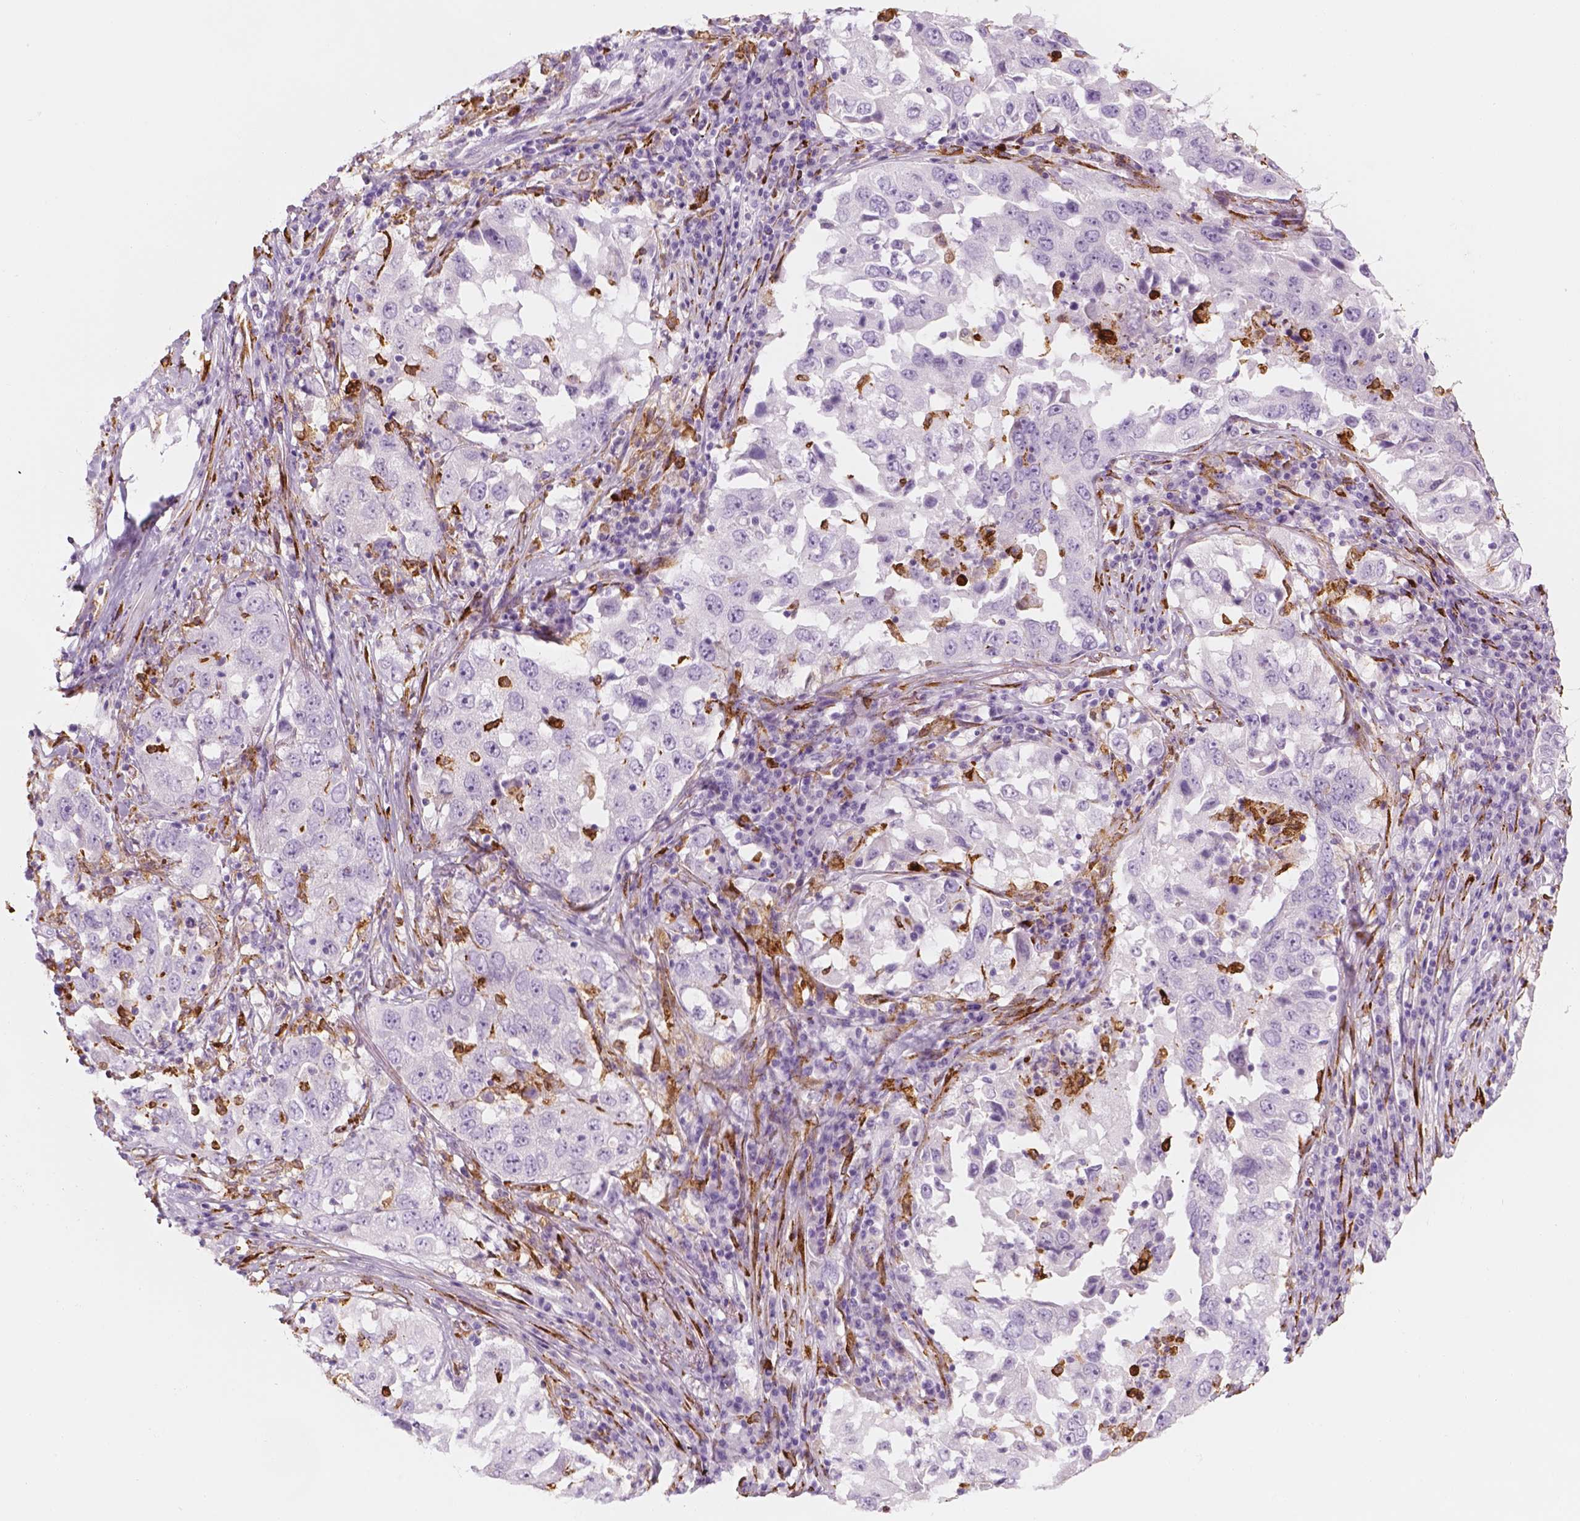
{"staining": {"intensity": "negative", "quantity": "none", "location": "none"}, "tissue": "lung cancer", "cell_type": "Tumor cells", "image_type": "cancer", "snomed": [{"axis": "morphology", "description": "Adenocarcinoma, NOS"}, {"axis": "topography", "description": "Lung"}], "caption": "Tumor cells are negative for brown protein staining in lung adenocarcinoma.", "gene": "CES1", "patient": {"sex": "male", "age": 73}}